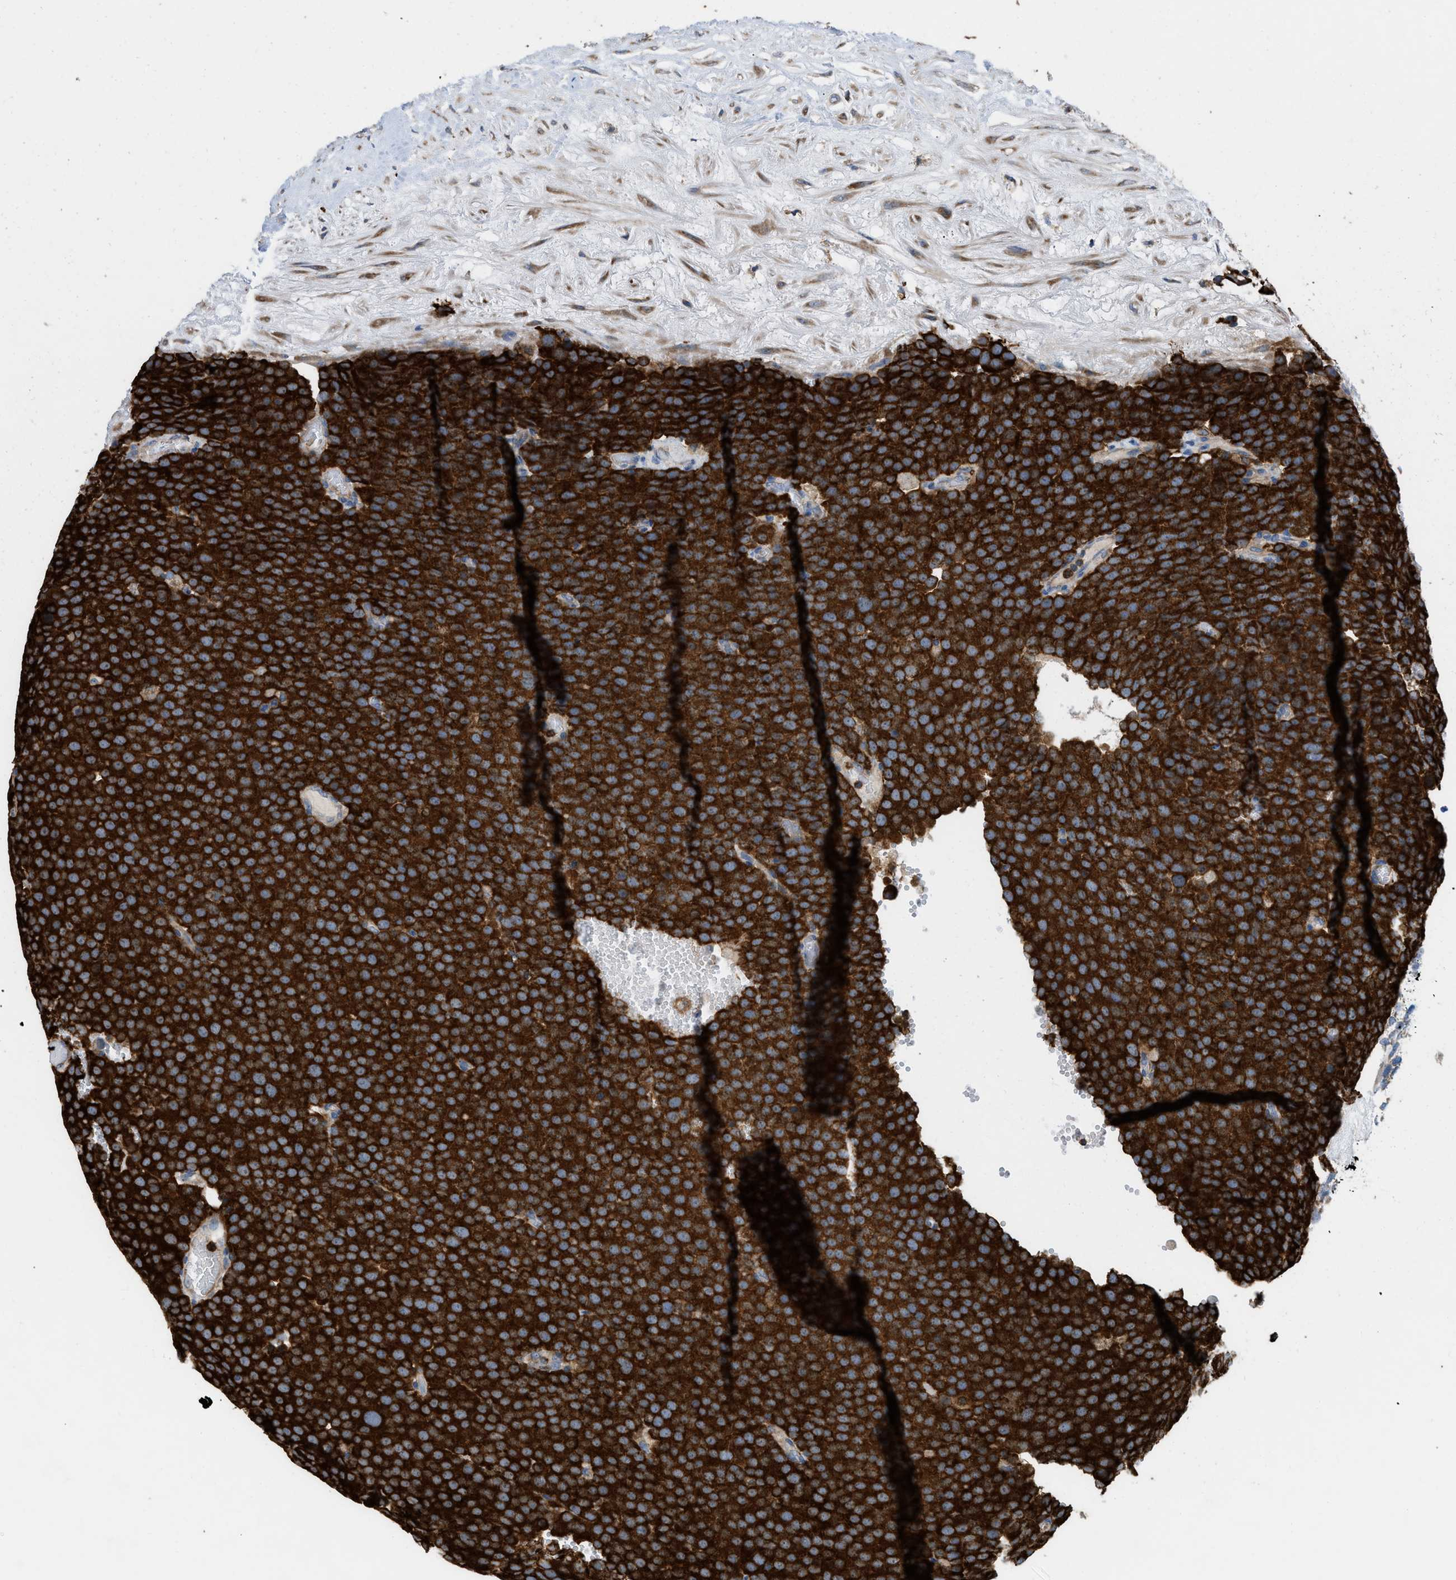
{"staining": {"intensity": "strong", "quantity": ">75%", "location": "cytoplasmic/membranous"}, "tissue": "testis cancer", "cell_type": "Tumor cells", "image_type": "cancer", "snomed": [{"axis": "morphology", "description": "Normal tissue, NOS"}, {"axis": "morphology", "description": "Seminoma, NOS"}, {"axis": "topography", "description": "Testis"}], "caption": "Approximately >75% of tumor cells in human seminoma (testis) exhibit strong cytoplasmic/membranous protein staining as visualized by brown immunohistochemical staining.", "gene": "GPAT4", "patient": {"sex": "male", "age": 71}}